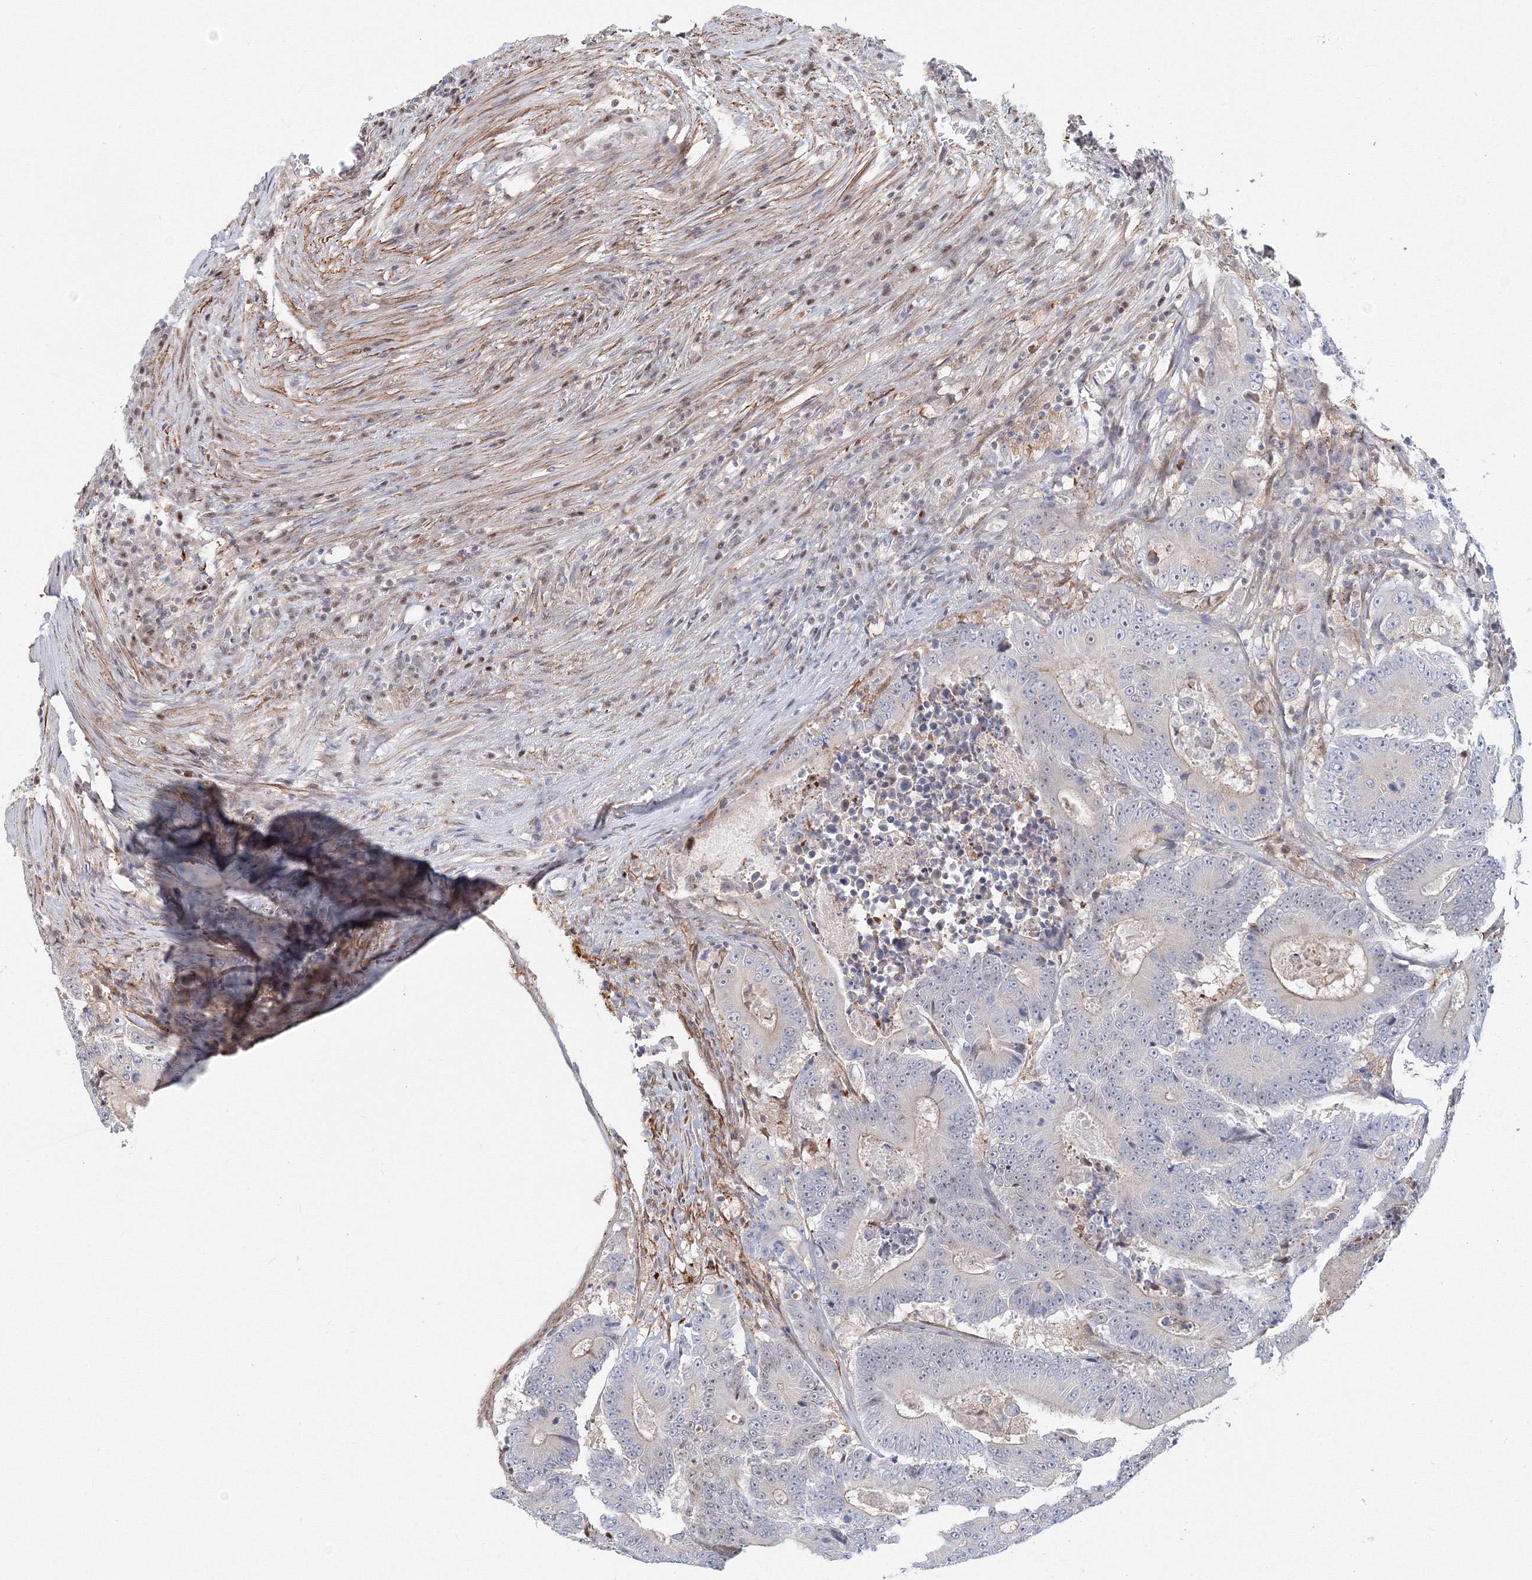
{"staining": {"intensity": "negative", "quantity": "none", "location": "none"}, "tissue": "colorectal cancer", "cell_type": "Tumor cells", "image_type": "cancer", "snomed": [{"axis": "morphology", "description": "Adenocarcinoma, NOS"}, {"axis": "topography", "description": "Colon"}], "caption": "High power microscopy histopathology image of an IHC histopathology image of colorectal cancer (adenocarcinoma), revealing no significant positivity in tumor cells.", "gene": "ARHGAP21", "patient": {"sex": "male", "age": 83}}